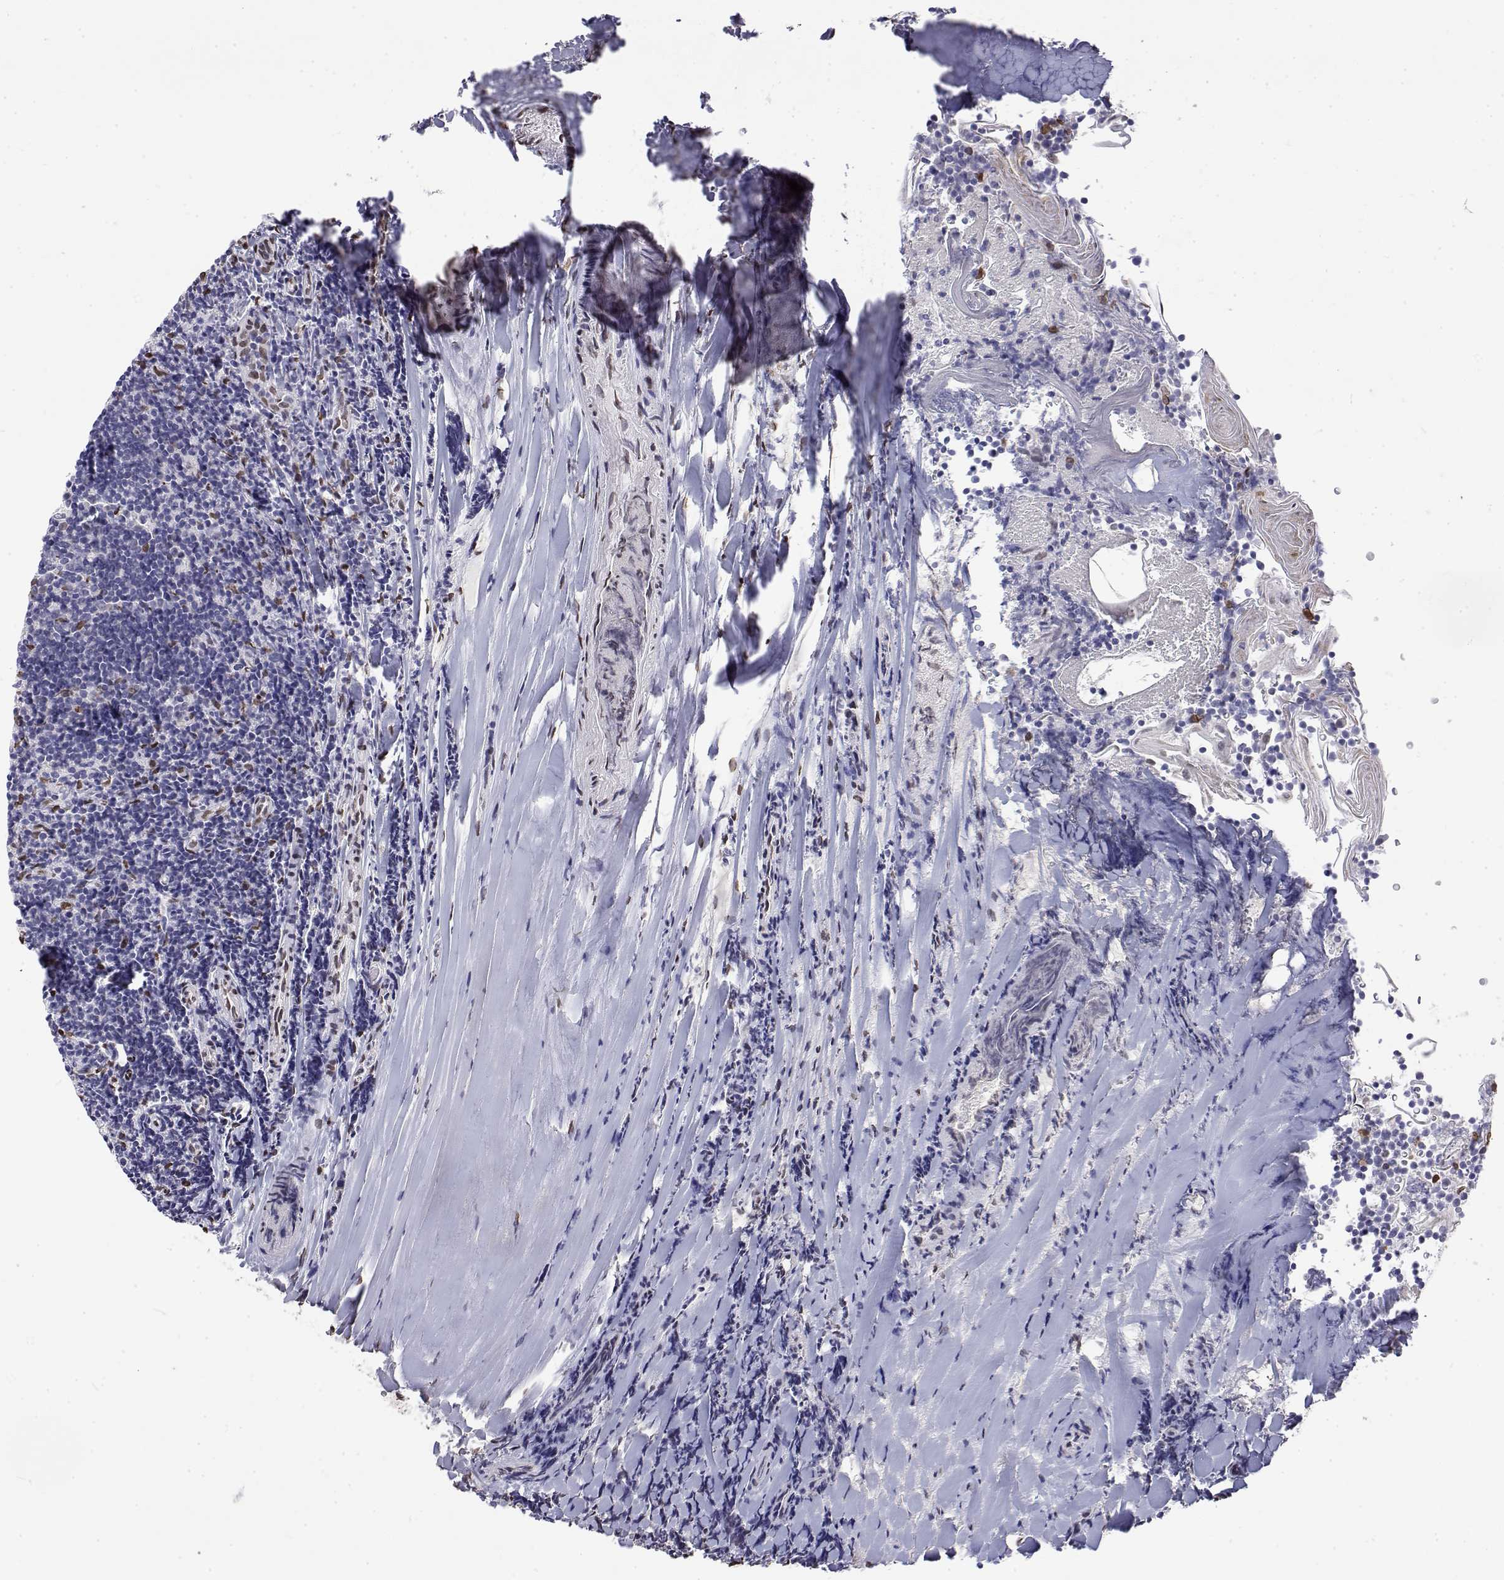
{"staining": {"intensity": "weak", "quantity": "<25%", "location": "cytoplasmic/membranous,nuclear"}, "tissue": "tonsil", "cell_type": "Germinal center cells", "image_type": "normal", "snomed": [{"axis": "morphology", "description": "Normal tissue, NOS"}, {"axis": "topography", "description": "Tonsil"}], "caption": "High magnification brightfield microscopy of normal tonsil stained with DAB (3,3'-diaminobenzidine) (brown) and counterstained with hematoxylin (blue): germinal center cells show no significant positivity.", "gene": "ZNF532", "patient": {"sex": "female", "age": 10}}